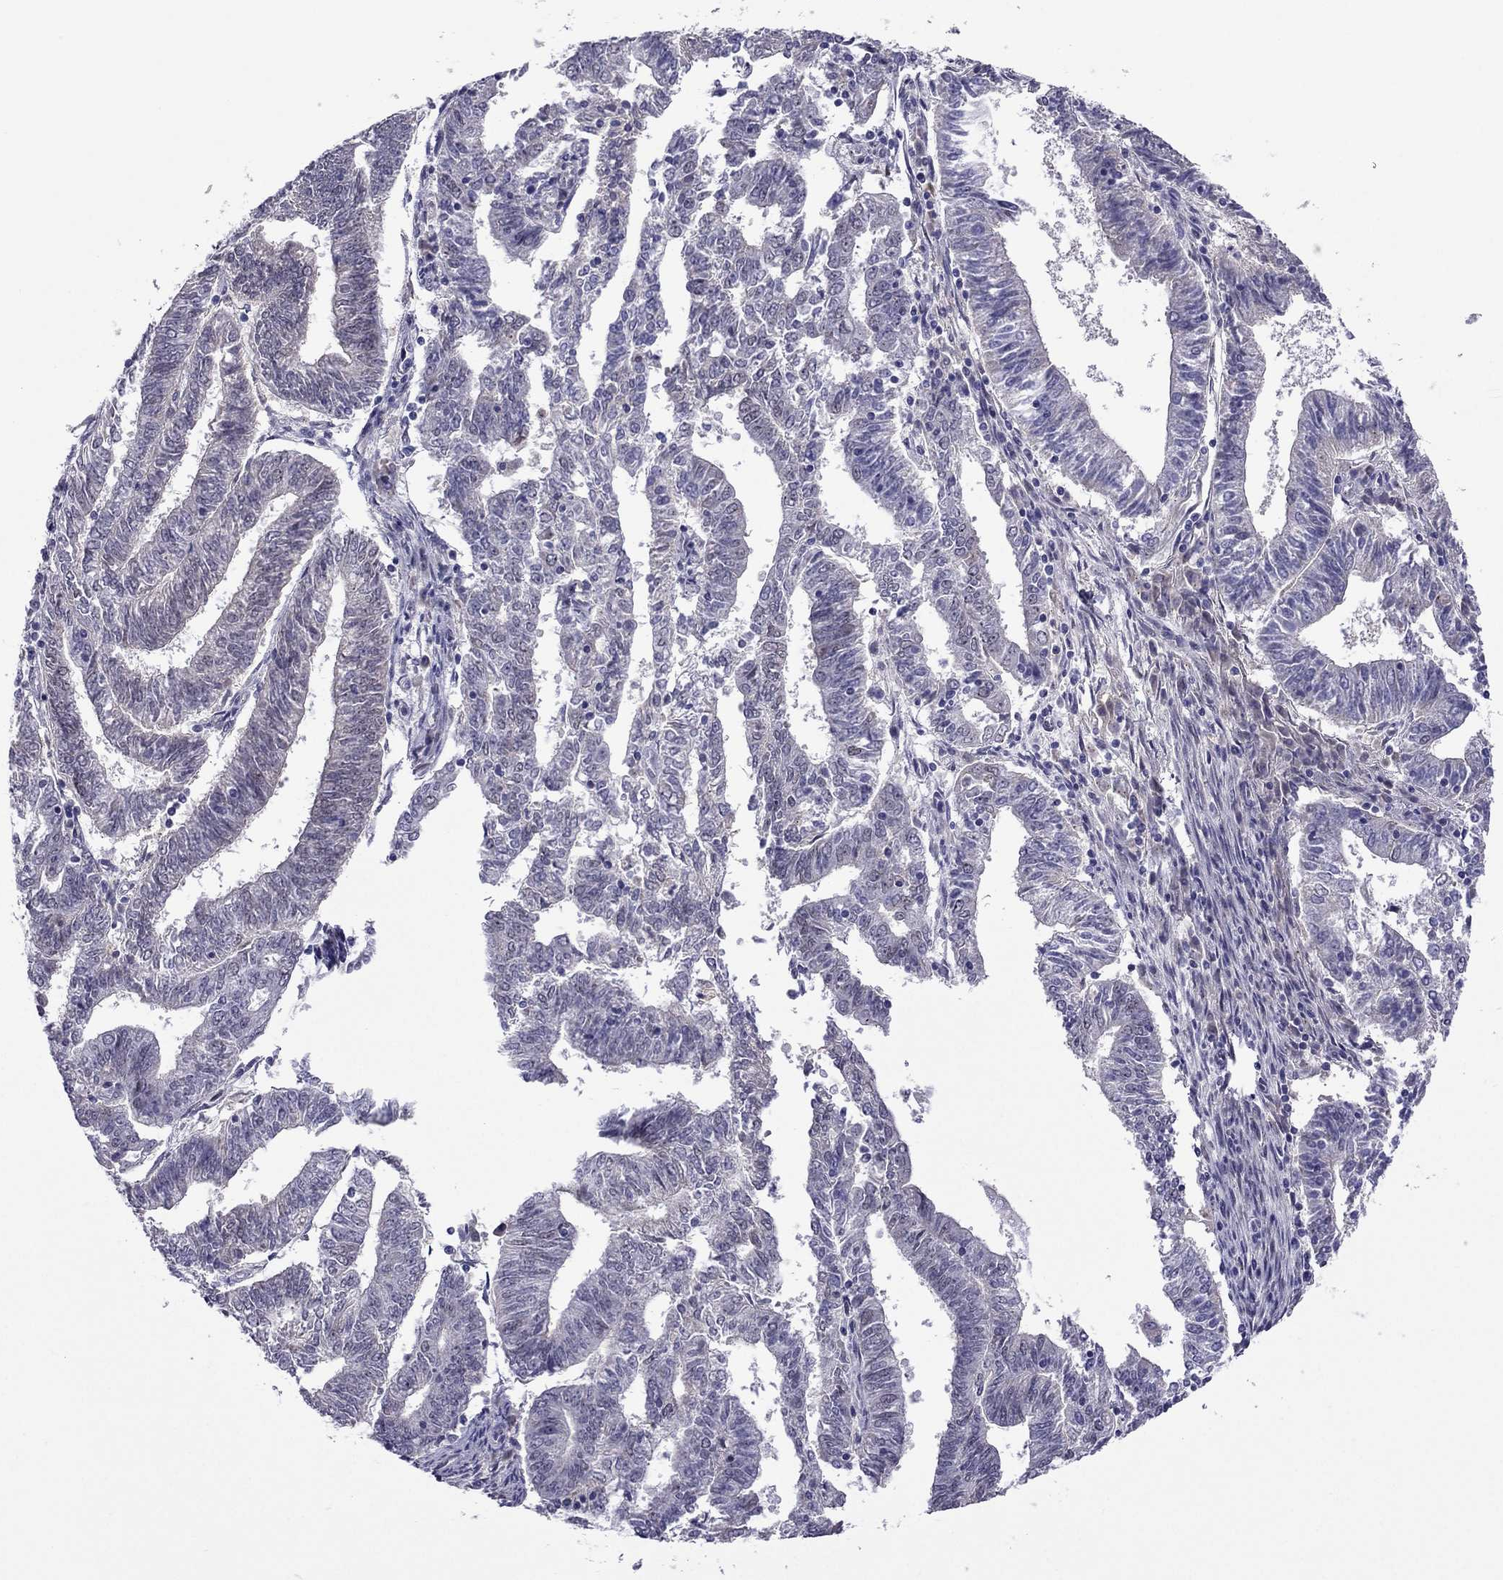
{"staining": {"intensity": "negative", "quantity": "none", "location": "none"}, "tissue": "endometrial cancer", "cell_type": "Tumor cells", "image_type": "cancer", "snomed": [{"axis": "morphology", "description": "Adenocarcinoma, NOS"}, {"axis": "topography", "description": "Endometrium"}], "caption": "Immunohistochemistry photomicrograph of endometrial cancer (adenocarcinoma) stained for a protein (brown), which reveals no expression in tumor cells.", "gene": "MYBPH", "patient": {"sex": "female", "age": 82}}